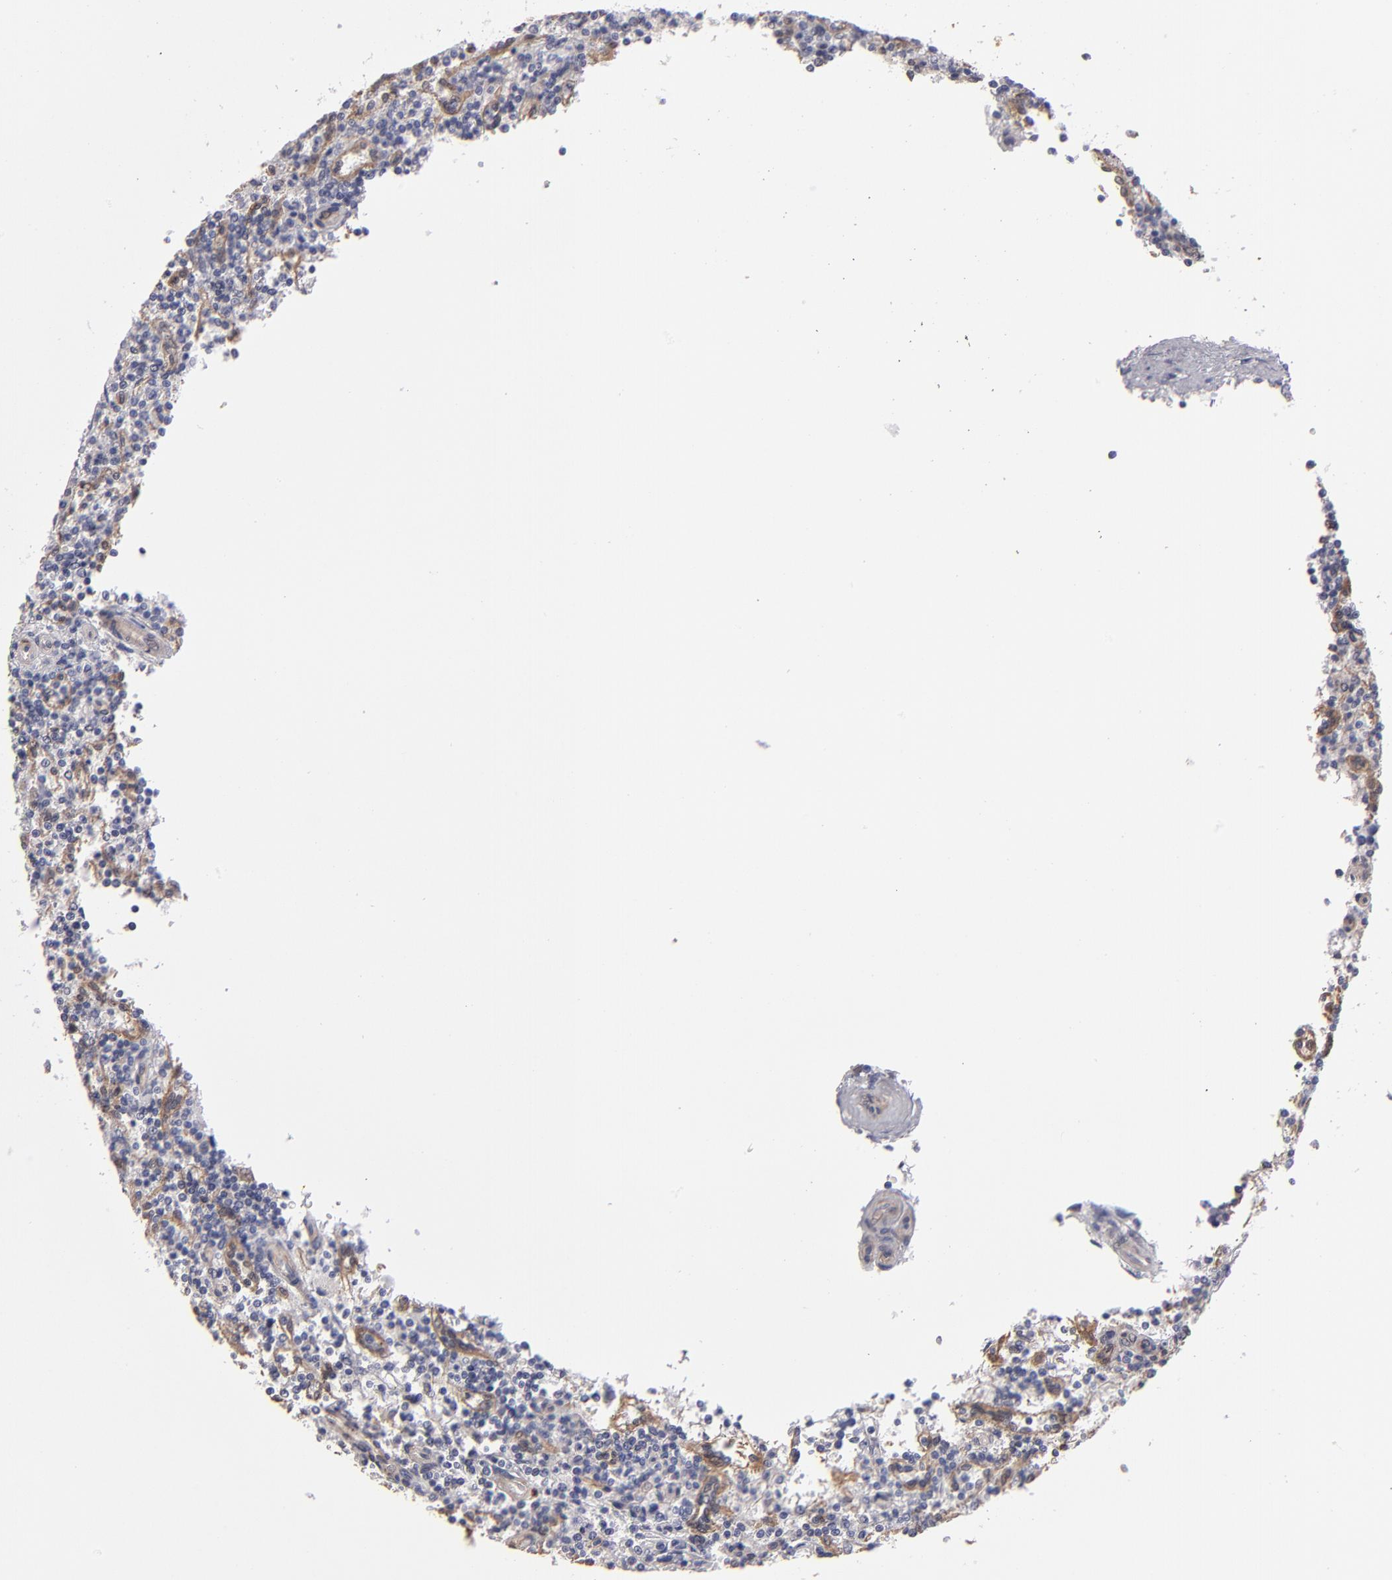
{"staining": {"intensity": "negative", "quantity": "none", "location": "none"}, "tissue": "lymphoma", "cell_type": "Tumor cells", "image_type": "cancer", "snomed": [{"axis": "morphology", "description": "Malignant lymphoma, non-Hodgkin's type, Low grade"}, {"axis": "topography", "description": "Spleen"}], "caption": "Tumor cells show no significant positivity in lymphoma.", "gene": "NDRG2", "patient": {"sex": "male", "age": 73}}